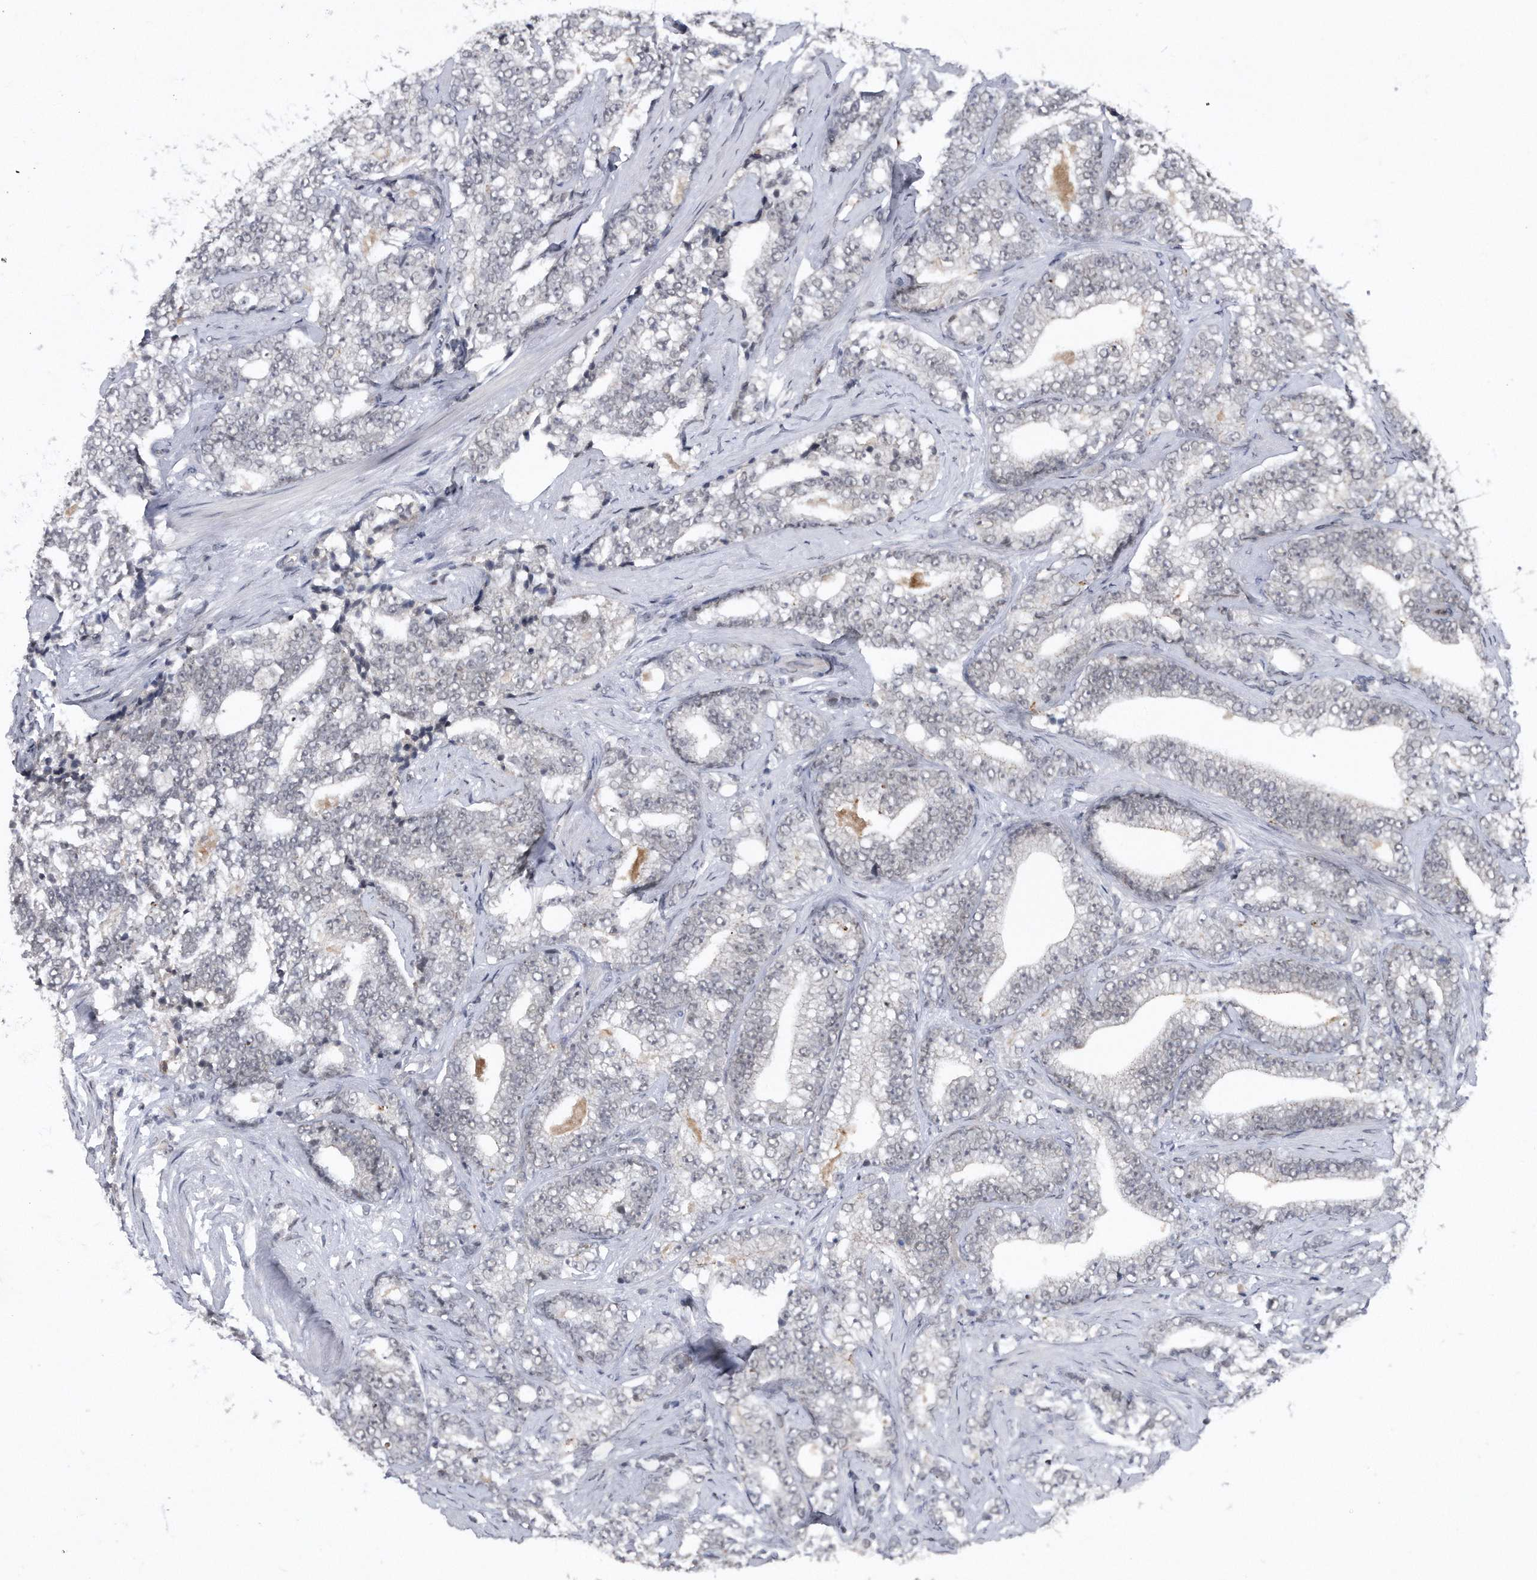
{"staining": {"intensity": "weak", "quantity": "25%-75%", "location": "nuclear"}, "tissue": "prostate cancer", "cell_type": "Tumor cells", "image_type": "cancer", "snomed": [{"axis": "morphology", "description": "Adenocarcinoma, High grade"}, {"axis": "topography", "description": "Prostate and seminal vesicle, NOS"}], "caption": "Immunohistochemistry staining of prostate cancer, which shows low levels of weak nuclear staining in about 25%-75% of tumor cells indicating weak nuclear protein staining. The staining was performed using DAB (brown) for protein detection and nuclei were counterstained in hematoxylin (blue).", "gene": "VIRMA", "patient": {"sex": "male", "age": 67}}